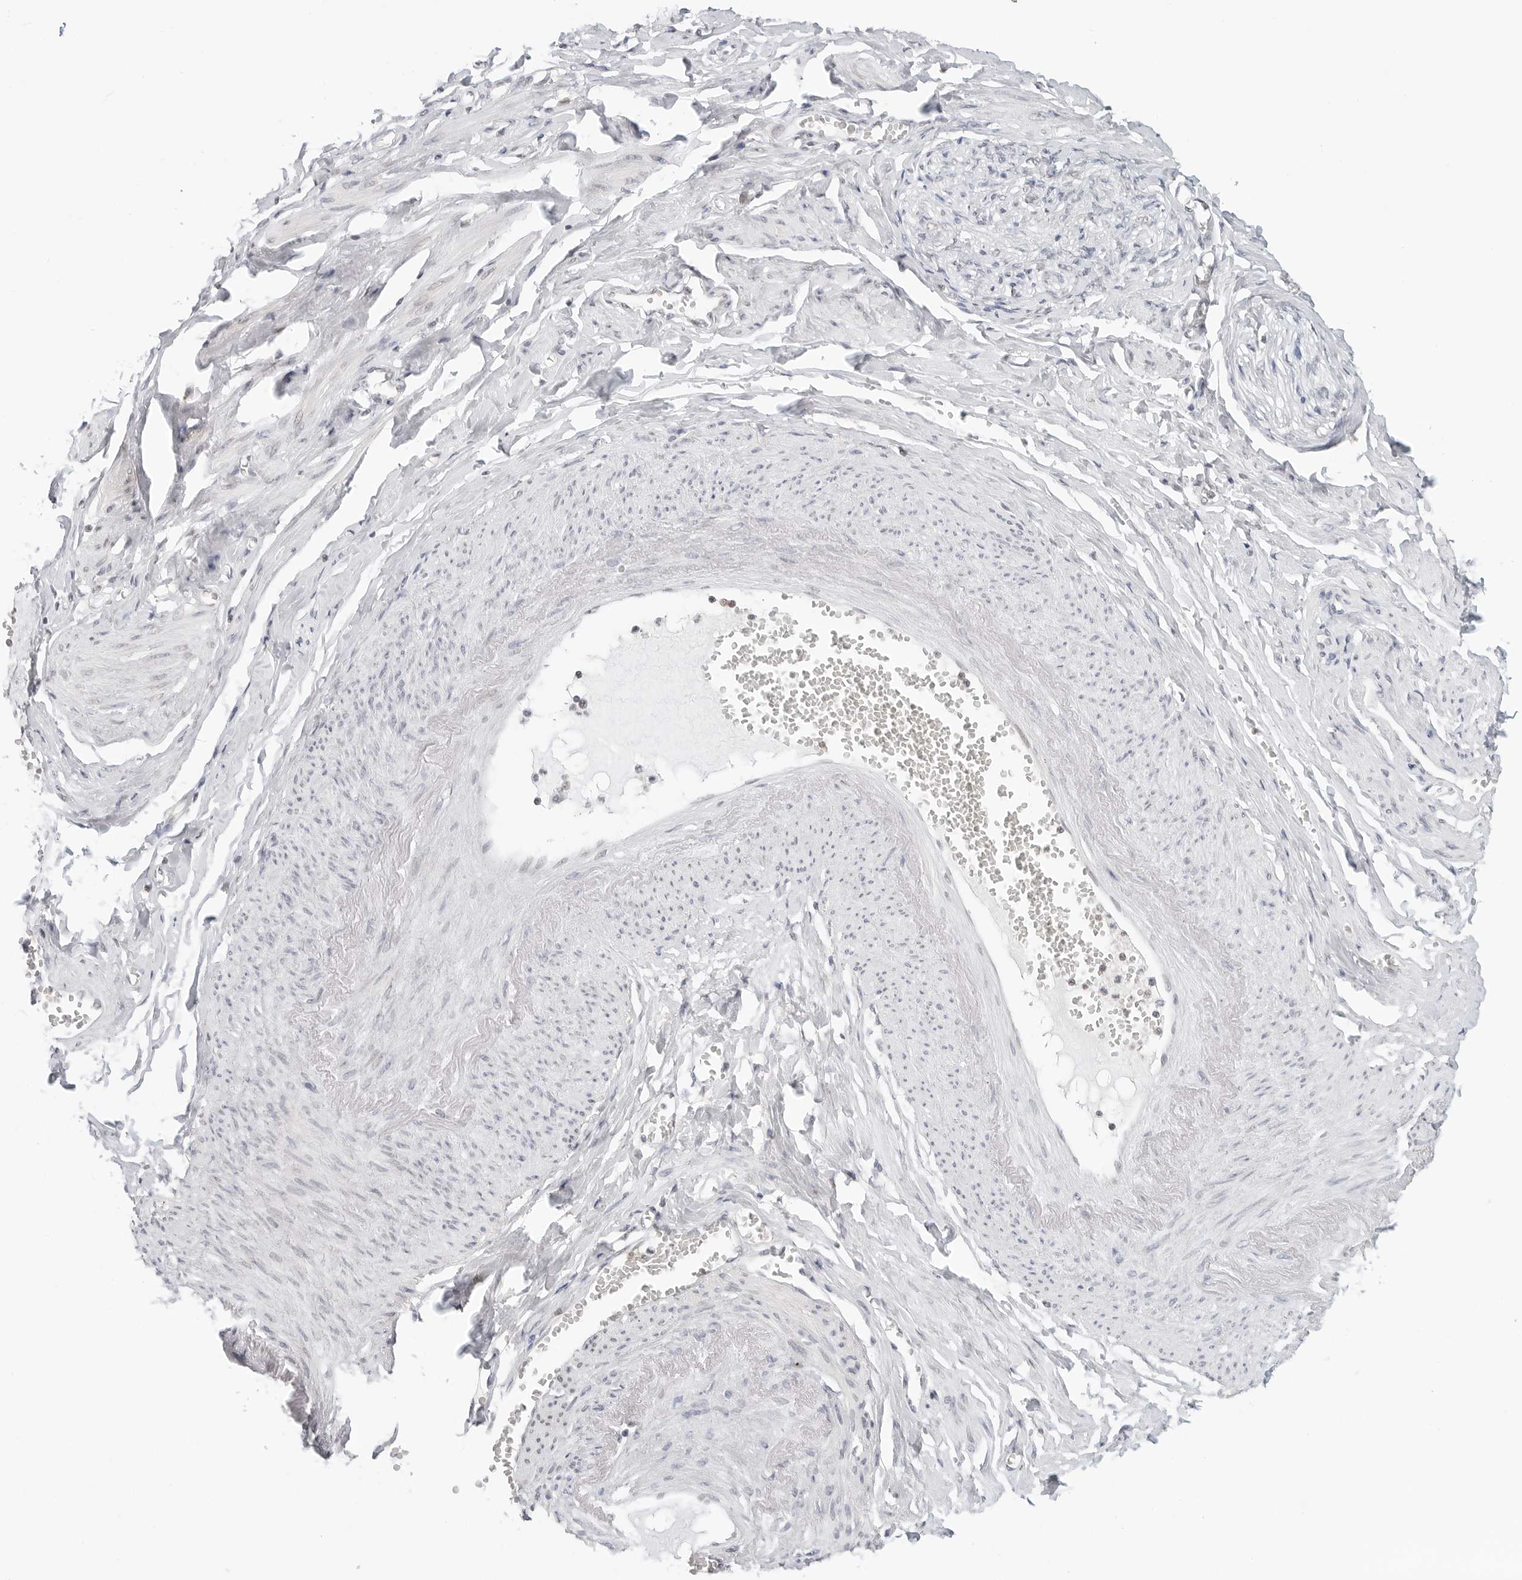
{"staining": {"intensity": "negative", "quantity": "none", "location": "none"}, "tissue": "adipose tissue", "cell_type": "Adipocytes", "image_type": "normal", "snomed": [{"axis": "morphology", "description": "Normal tissue, NOS"}, {"axis": "topography", "description": "Vascular tissue"}, {"axis": "topography", "description": "Fallopian tube"}, {"axis": "topography", "description": "Ovary"}], "caption": "Immunohistochemistry (IHC) of normal human adipose tissue reveals no expression in adipocytes.", "gene": "METAP1", "patient": {"sex": "female", "age": 67}}